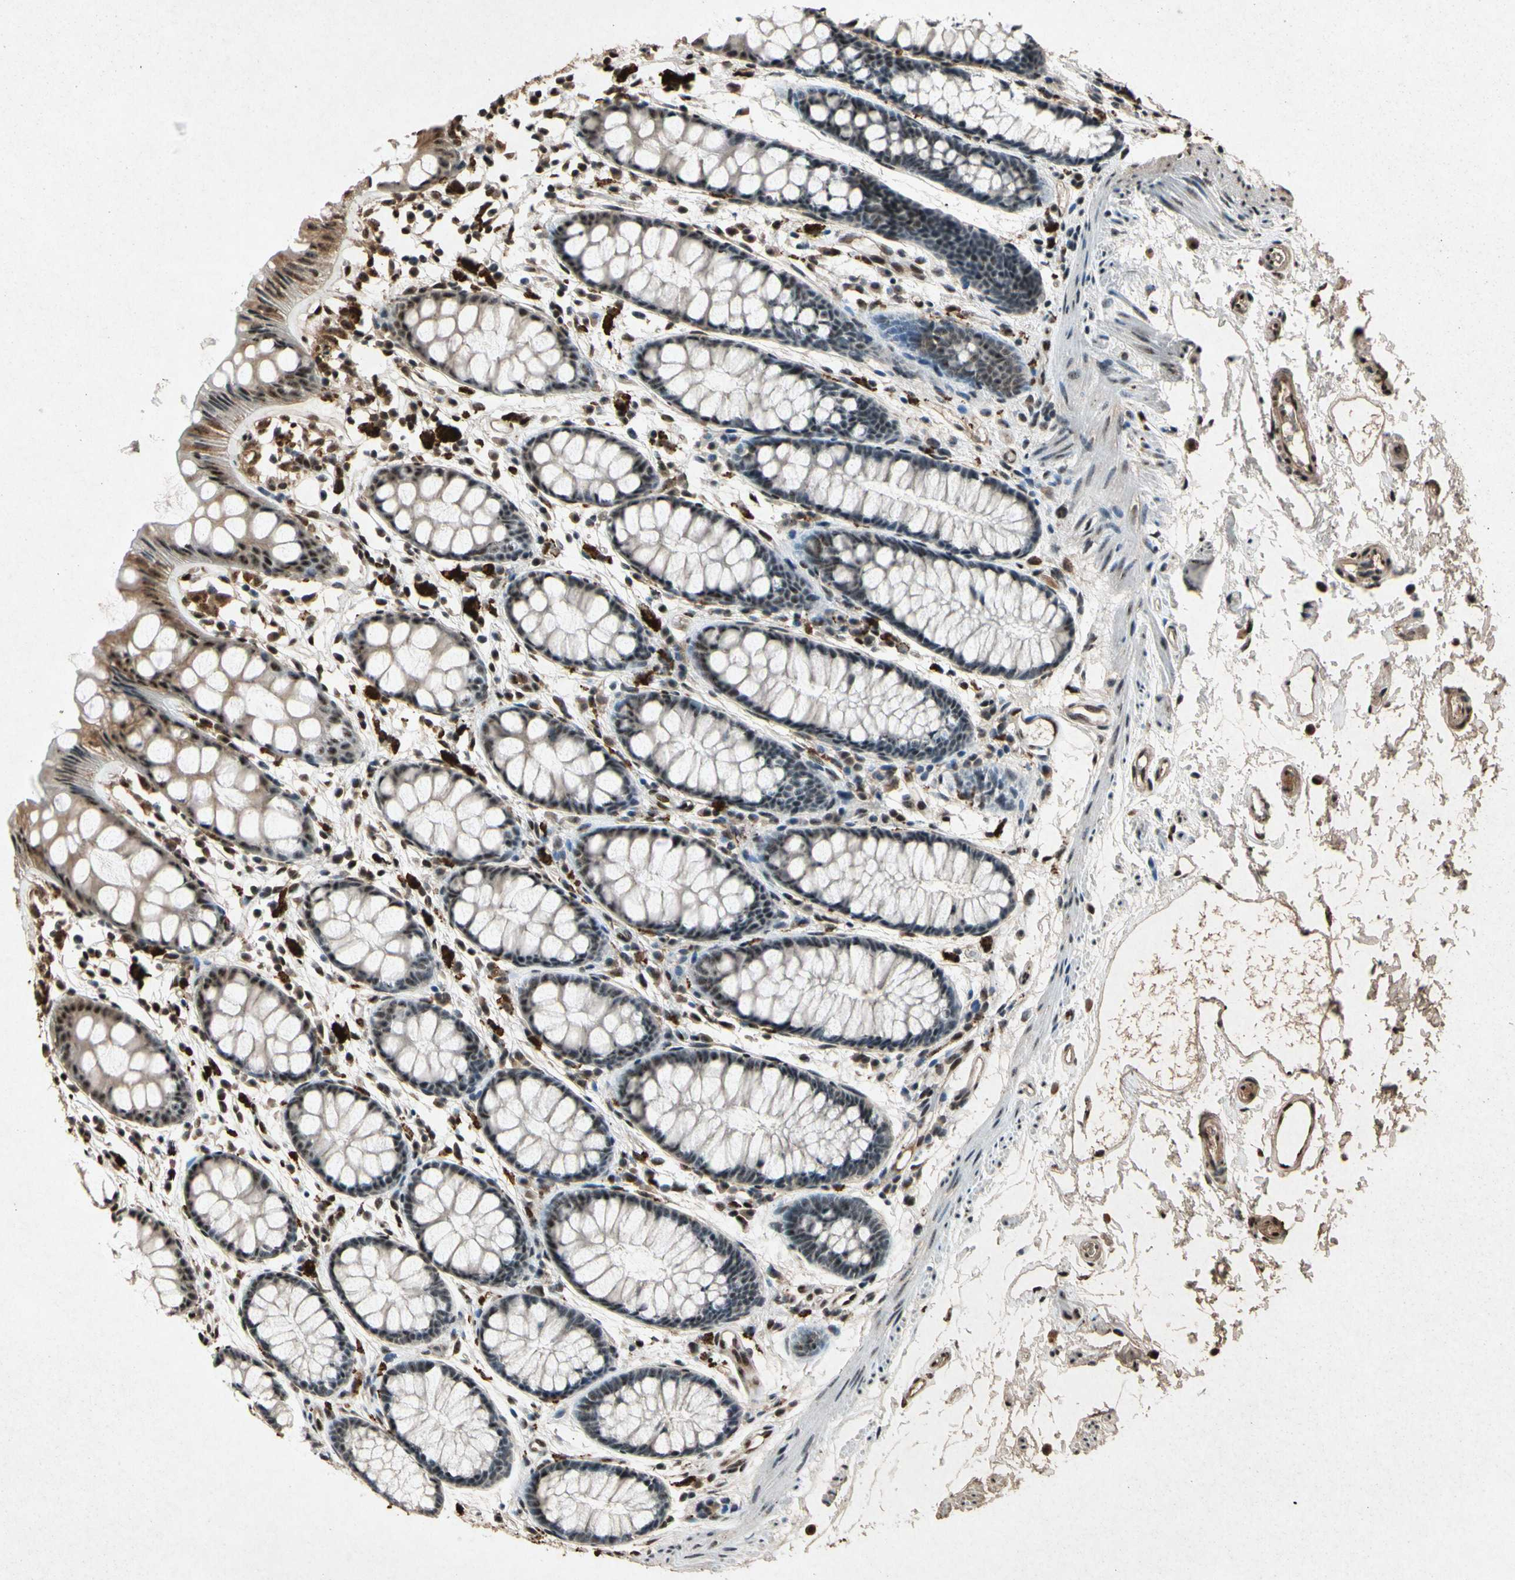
{"staining": {"intensity": "moderate", "quantity": "25%-75%", "location": "nuclear"}, "tissue": "rectum", "cell_type": "Glandular cells", "image_type": "normal", "snomed": [{"axis": "morphology", "description": "Normal tissue, NOS"}, {"axis": "topography", "description": "Rectum"}], "caption": "This is a histology image of IHC staining of normal rectum, which shows moderate expression in the nuclear of glandular cells.", "gene": "PML", "patient": {"sex": "female", "age": 66}}